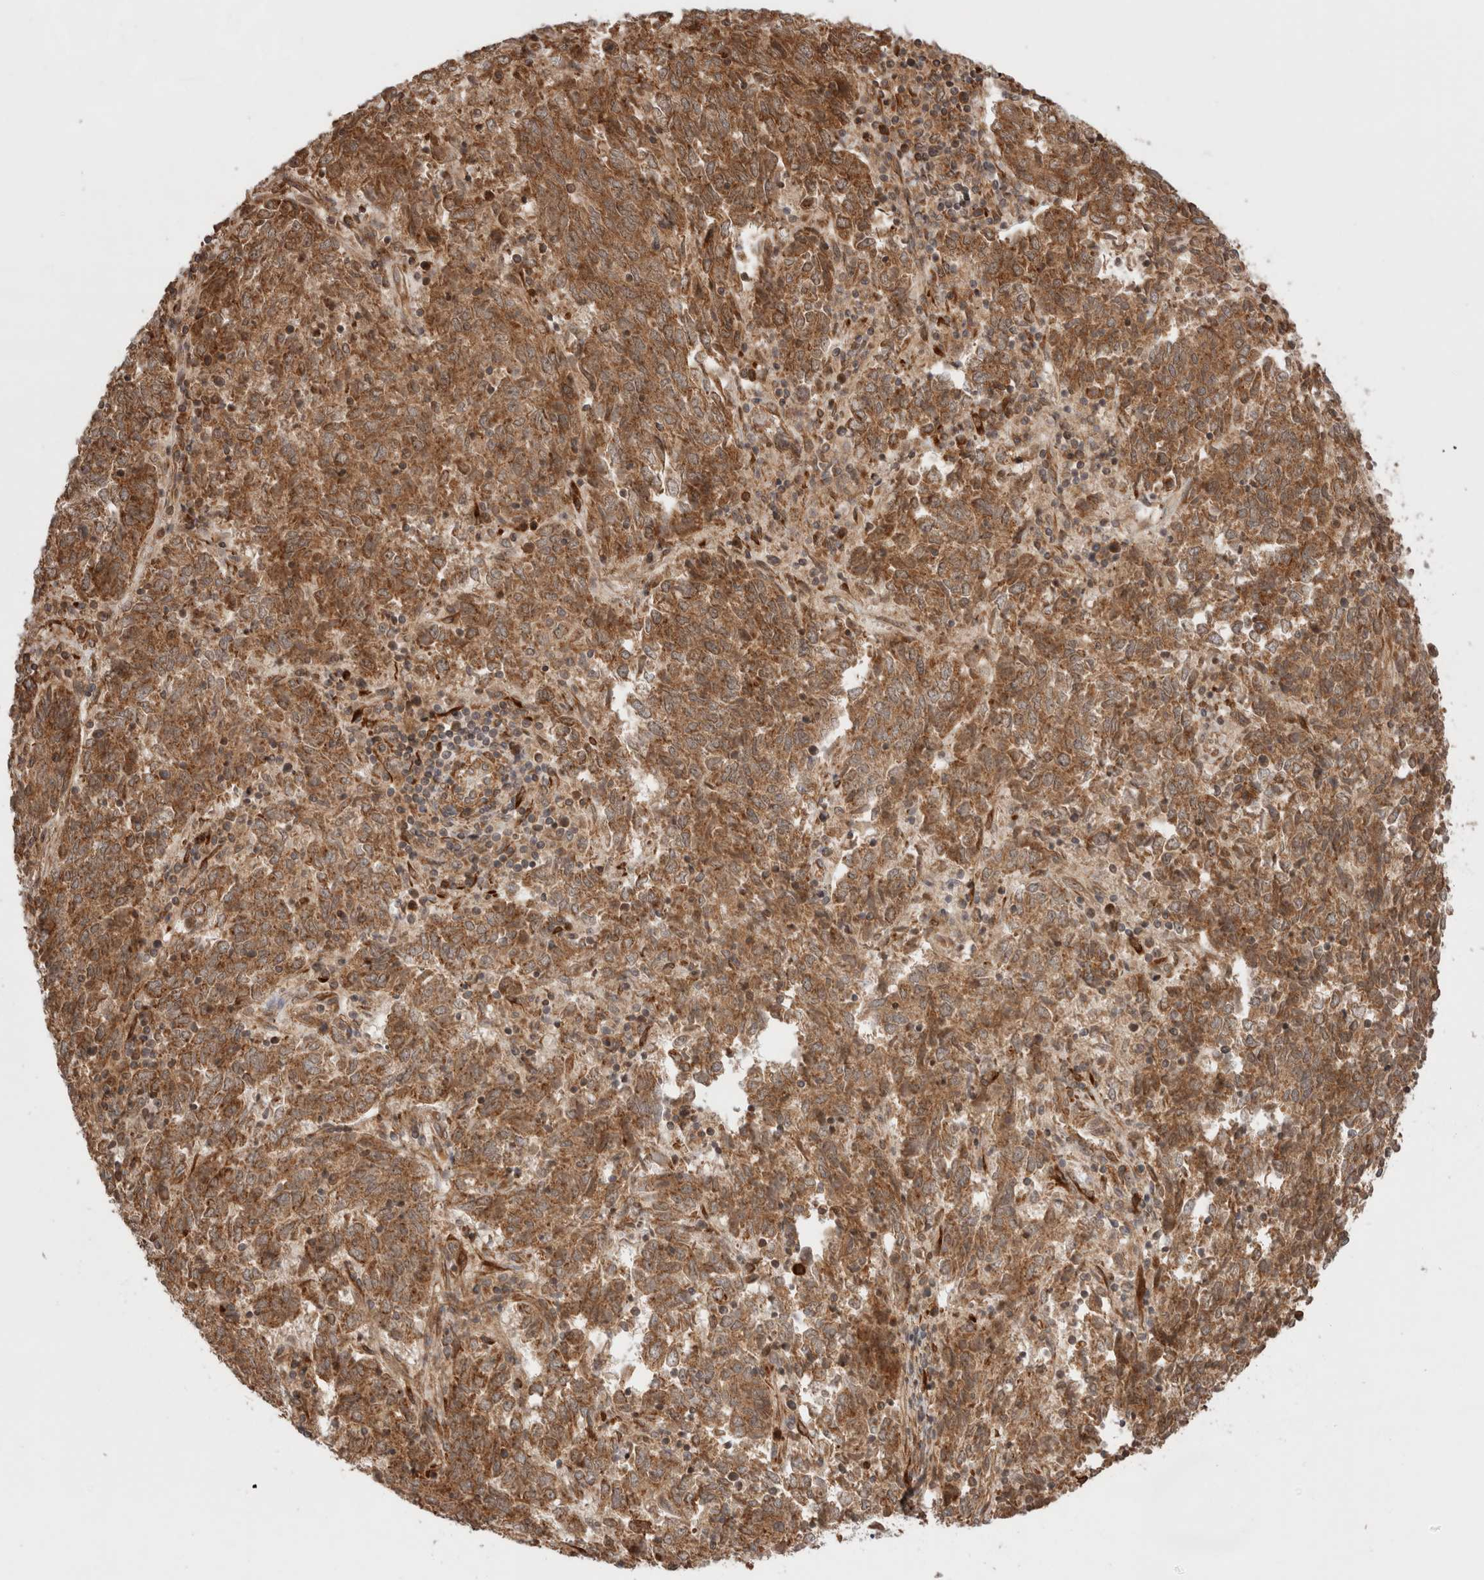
{"staining": {"intensity": "strong", "quantity": ">75%", "location": "cytoplasmic/membranous"}, "tissue": "endometrial cancer", "cell_type": "Tumor cells", "image_type": "cancer", "snomed": [{"axis": "morphology", "description": "Adenocarcinoma, NOS"}, {"axis": "topography", "description": "Endometrium"}], "caption": "This micrograph shows immunohistochemistry (IHC) staining of human adenocarcinoma (endometrial), with high strong cytoplasmic/membranous expression in approximately >75% of tumor cells.", "gene": "ZNF649", "patient": {"sex": "female", "age": 80}}